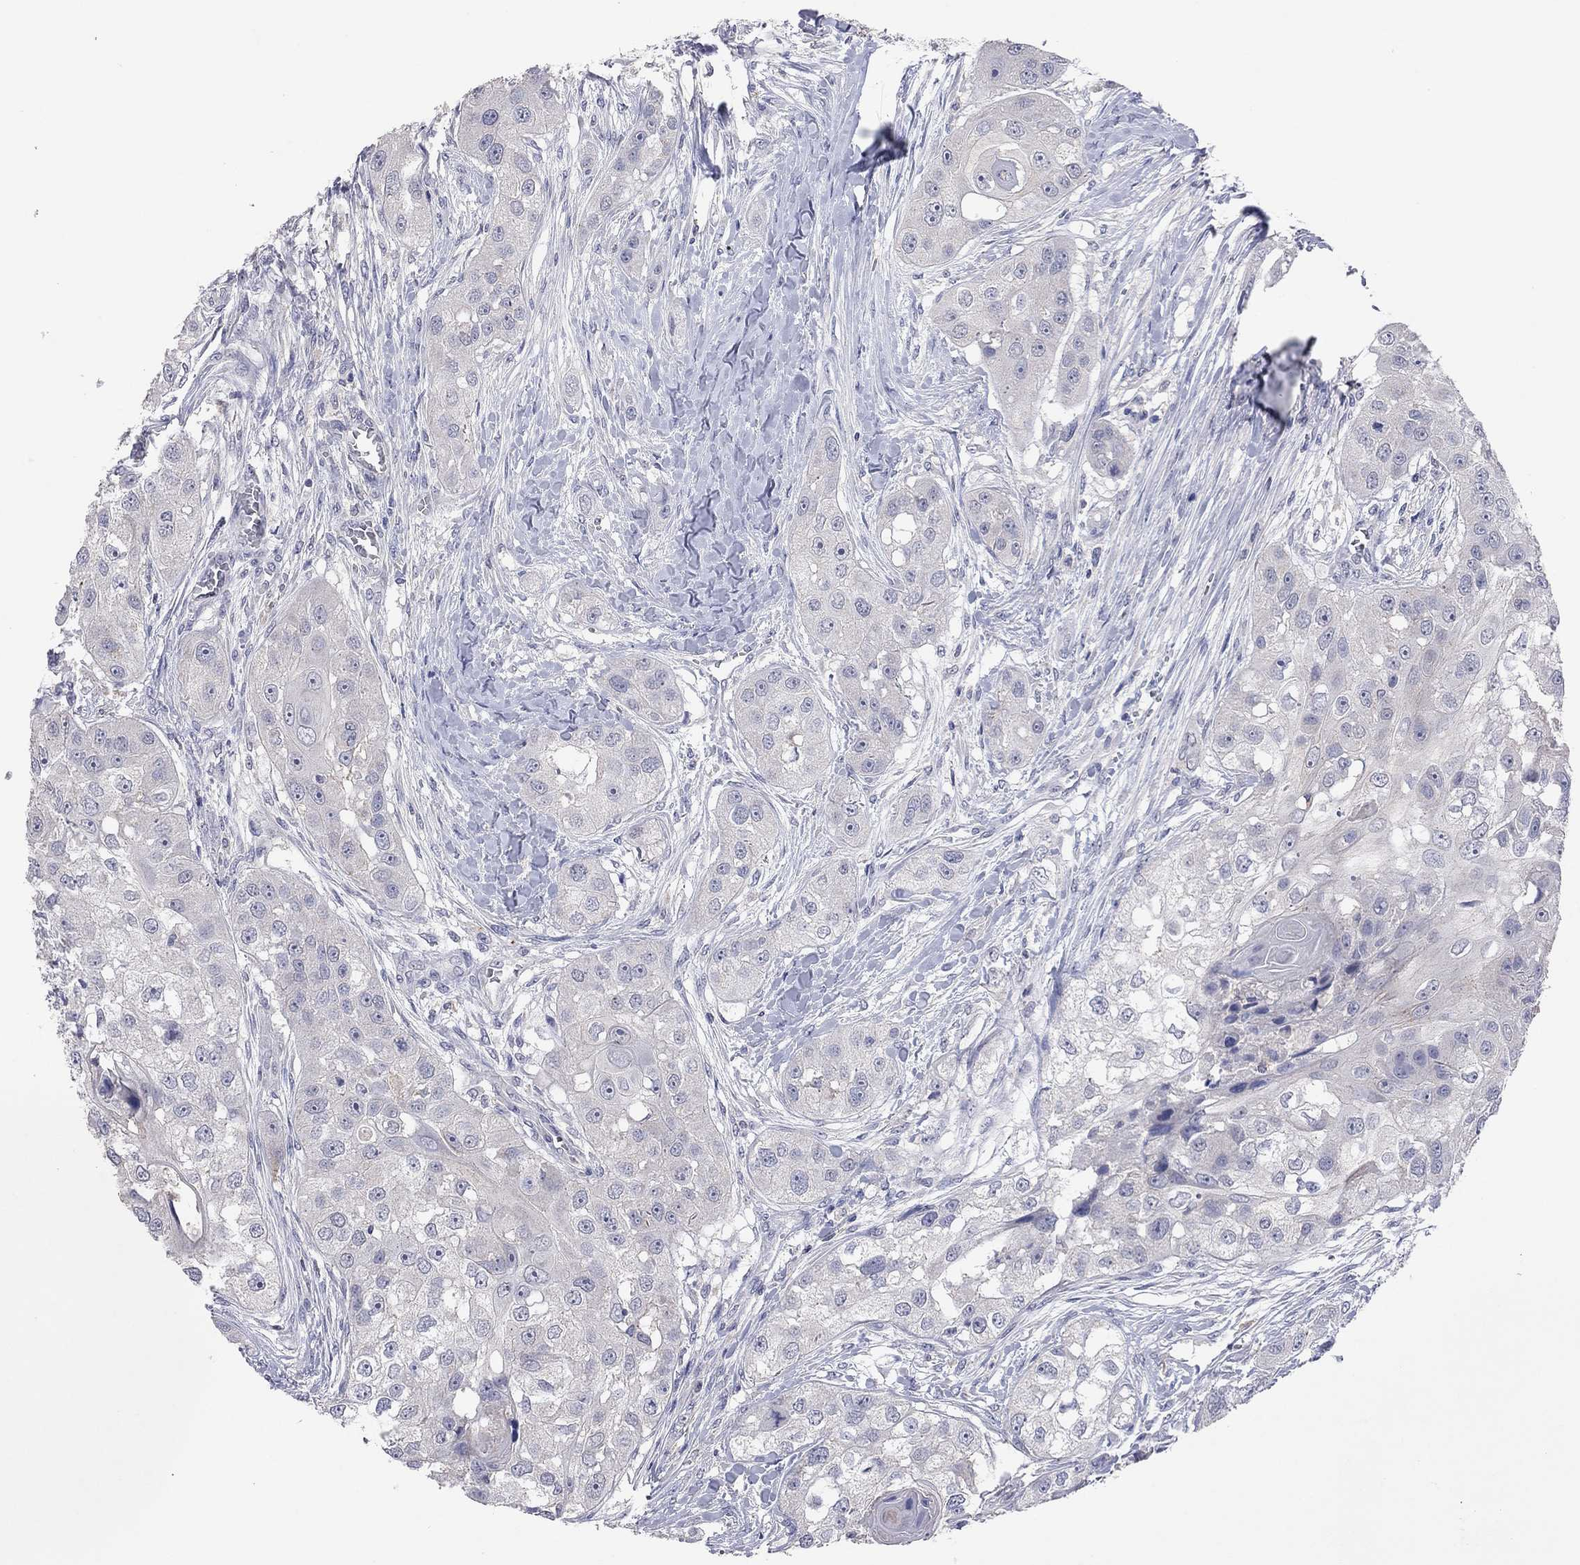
{"staining": {"intensity": "negative", "quantity": "none", "location": "none"}, "tissue": "head and neck cancer", "cell_type": "Tumor cells", "image_type": "cancer", "snomed": [{"axis": "morphology", "description": "Normal tissue, NOS"}, {"axis": "morphology", "description": "Squamous cell carcinoma, NOS"}, {"axis": "topography", "description": "Skeletal muscle"}, {"axis": "topography", "description": "Head-Neck"}], "caption": "Head and neck cancer (squamous cell carcinoma) stained for a protein using IHC reveals no staining tumor cells.", "gene": "MMP13", "patient": {"sex": "male", "age": 51}}